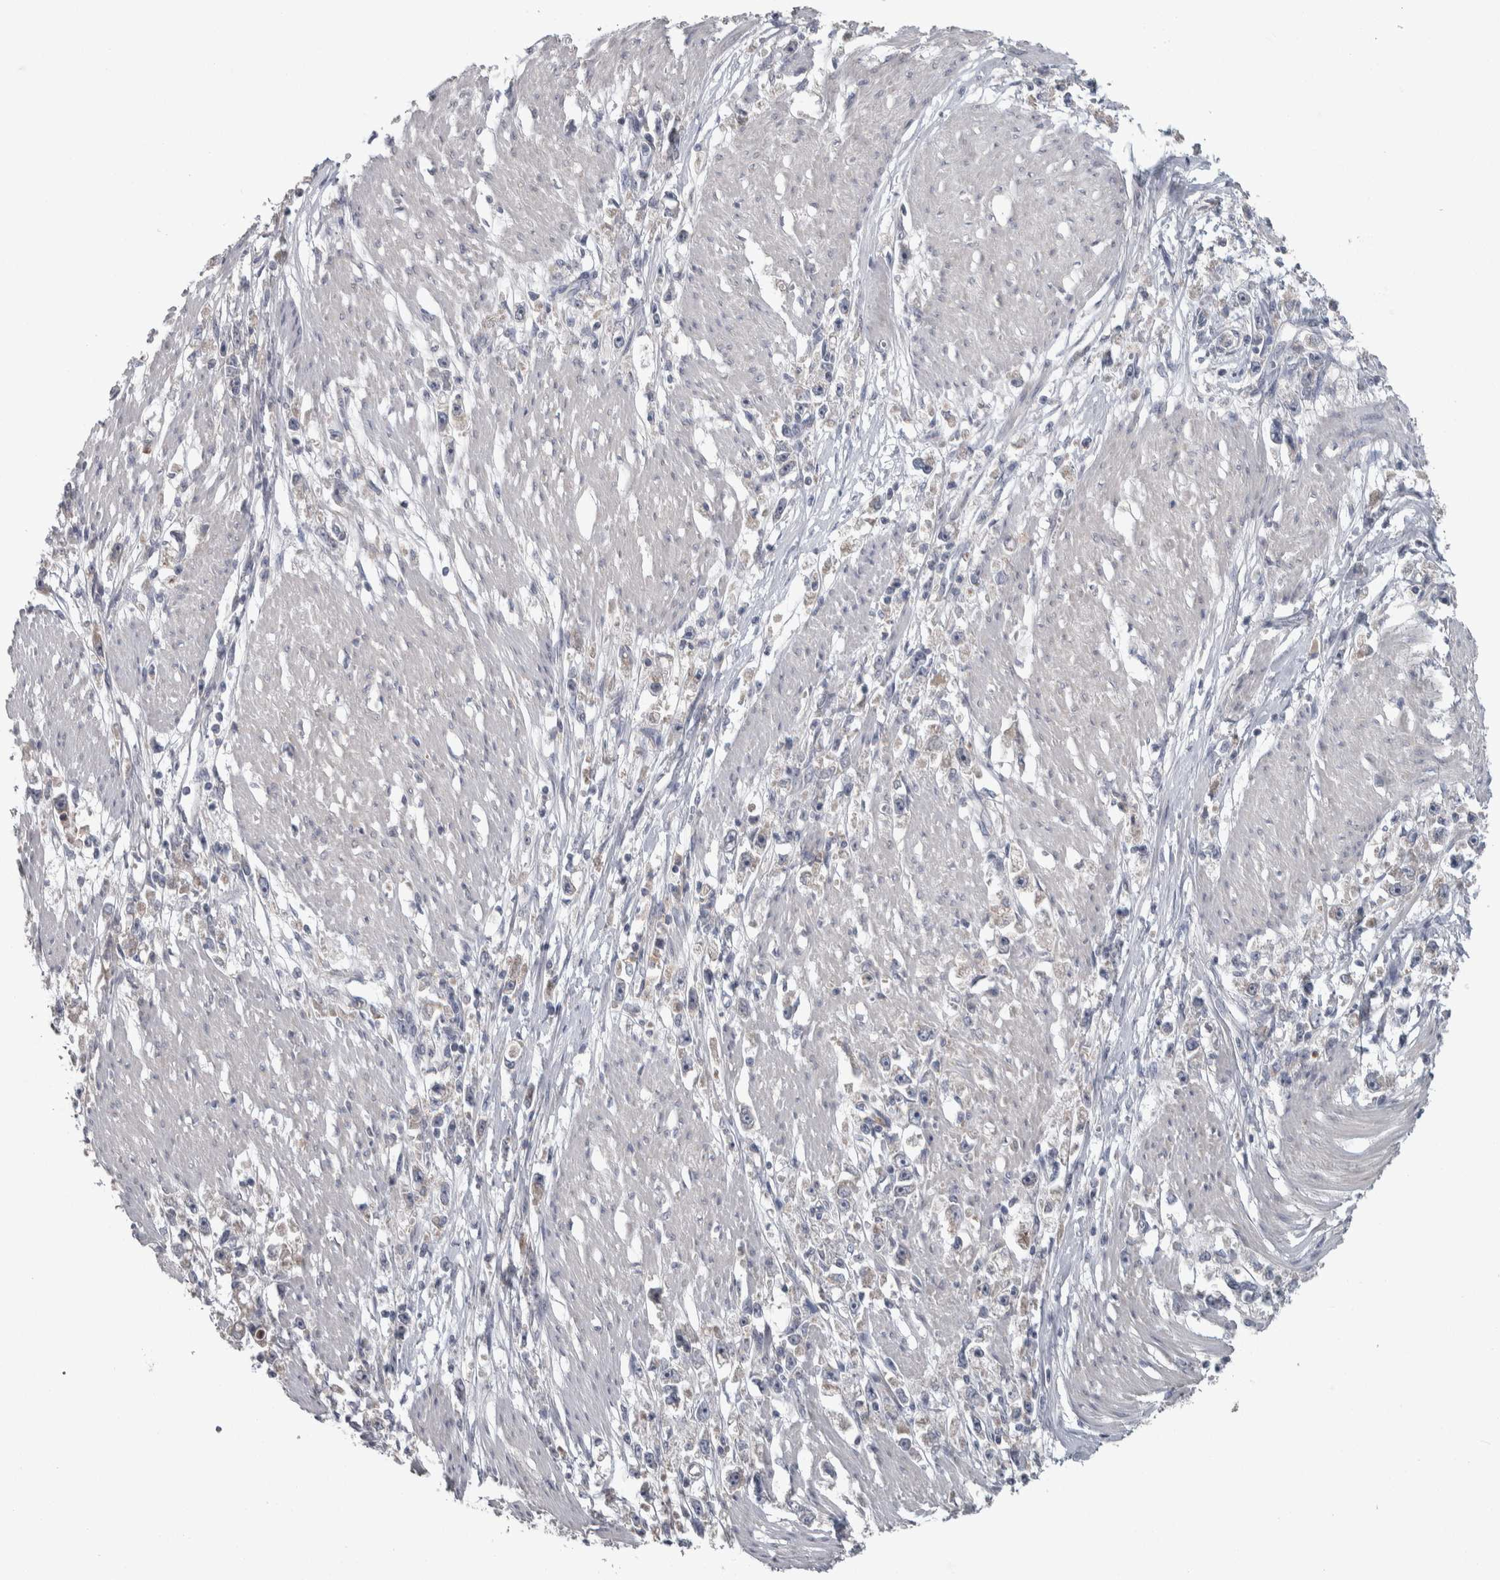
{"staining": {"intensity": "negative", "quantity": "none", "location": "none"}, "tissue": "stomach cancer", "cell_type": "Tumor cells", "image_type": "cancer", "snomed": [{"axis": "morphology", "description": "Adenocarcinoma, NOS"}, {"axis": "topography", "description": "Stomach"}], "caption": "The immunohistochemistry image has no significant expression in tumor cells of stomach adenocarcinoma tissue.", "gene": "SRP68", "patient": {"sex": "female", "age": 59}}